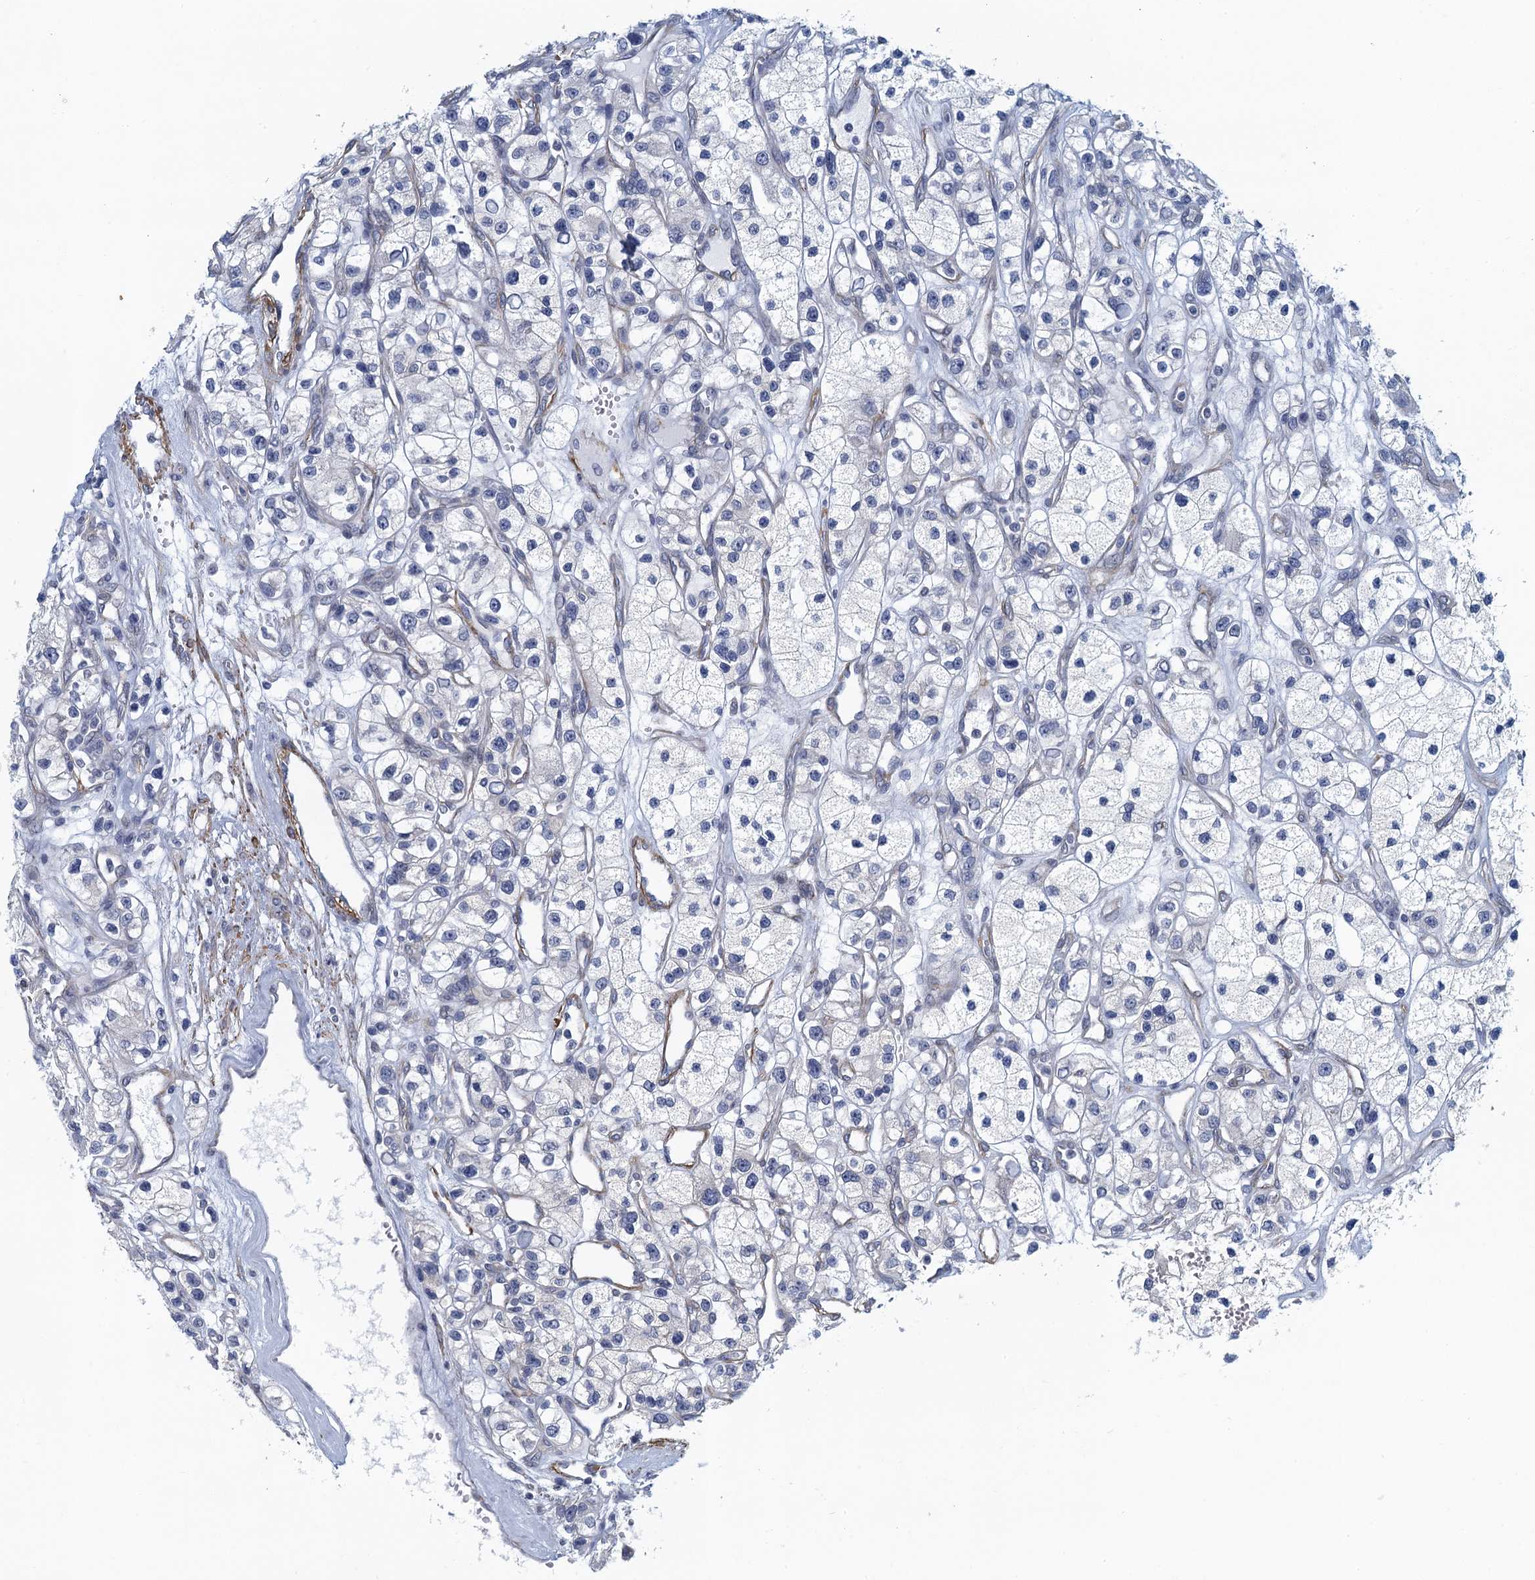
{"staining": {"intensity": "negative", "quantity": "none", "location": "none"}, "tissue": "renal cancer", "cell_type": "Tumor cells", "image_type": "cancer", "snomed": [{"axis": "morphology", "description": "Adenocarcinoma, NOS"}, {"axis": "topography", "description": "Kidney"}], "caption": "Immunohistochemistry photomicrograph of human renal cancer (adenocarcinoma) stained for a protein (brown), which demonstrates no staining in tumor cells.", "gene": "ALG2", "patient": {"sex": "female", "age": 57}}